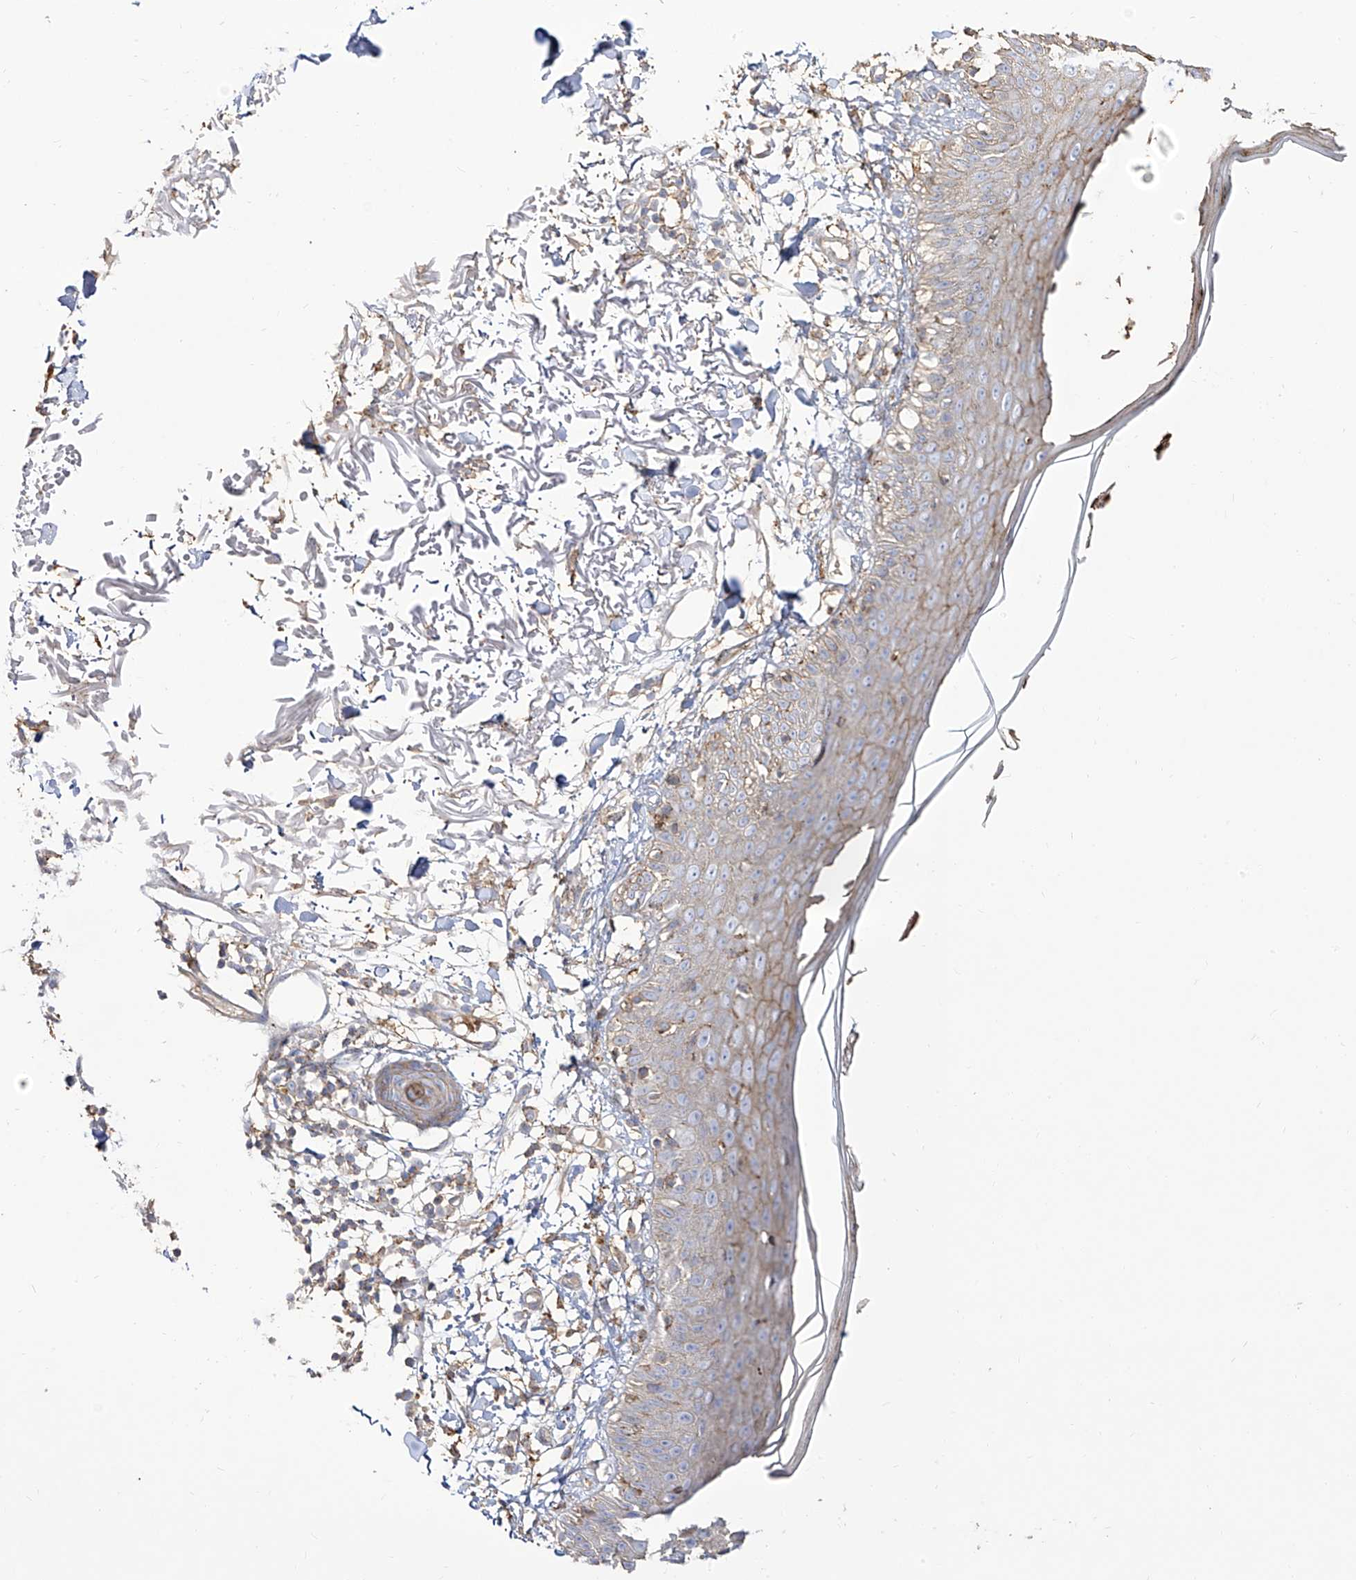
{"staining": {"intensity": "negative", "quantity": "none", "location": "none"}, "tissue": "skin", "cell_type": "Fibroblasts", "image_type": "normal", "snomed": [{"axis": "morphology", "description": "Normal tissue, NOS"}, {"axis": "morphology", "description": "Squamous cell carcinoma, NOS"}, {"axis": "topography", "description": "Skin"}, {"axis": "topography", "description": "Peripheral nerve tissue"}], "caption": "Immunohistochemistry image of benign human skin stained for a protein (brown), which displays no expression in fibroblasts. (DAB immunohistochemistry (IHC) with hematoxylin counter stain).", "gene": "ZGRF1", "patient": {"sex": "male", "age": 83}}